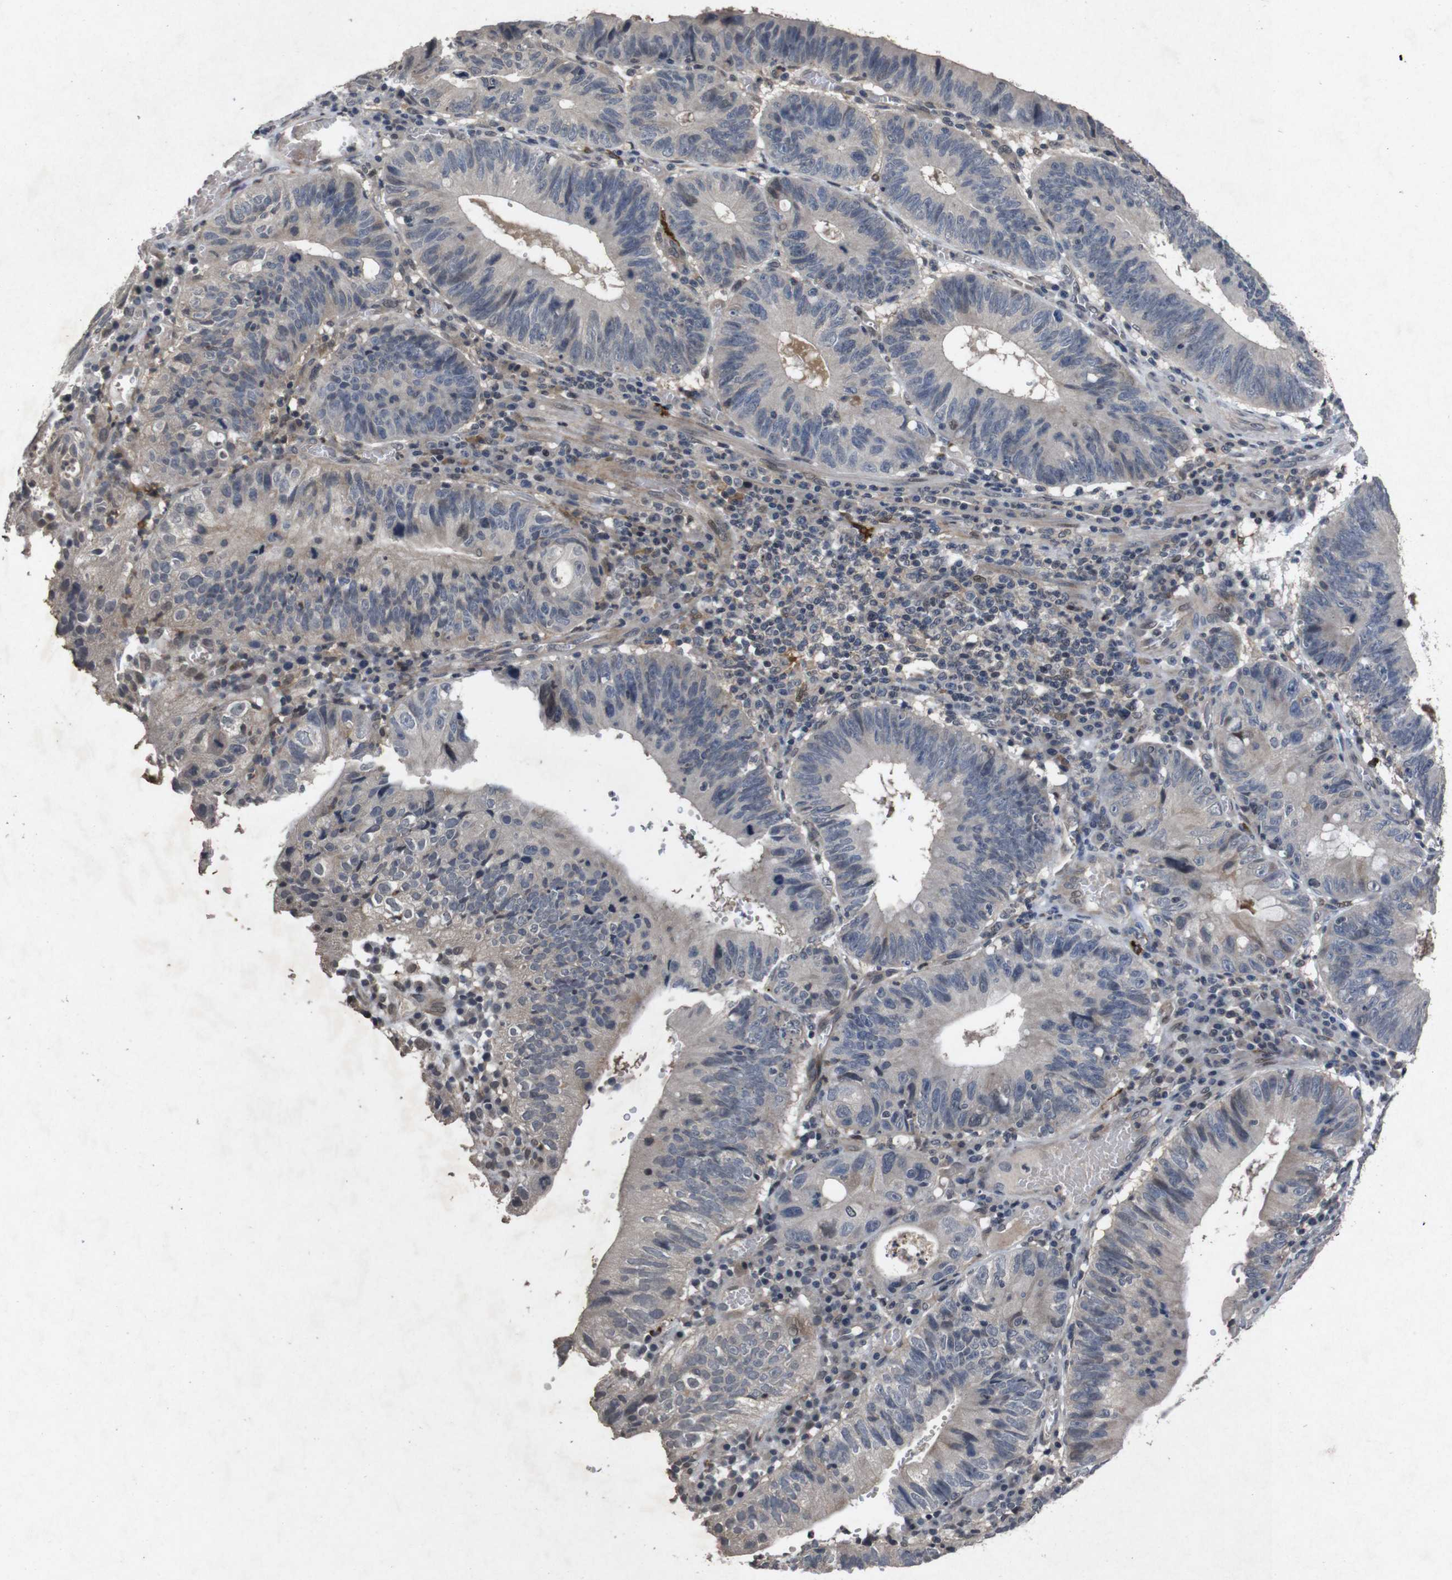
{"staining": {"intensity": "weak", "quantity": "25%-75%", "location": "cytoplasmic/membranous,nuclear"}, "tissue": "stomach cancer", "cell_type": "Tumor cells", "image_type": "cancer", "snomed": [{"axis": "morphology", "description": "Adenocarcinoma, NOS"}, {"axis": "topography", "description": "Stomach"}], "caption": "Adenocarcinoma (stomach) tissue reveals weak cytoplasmic/membranous and nuclear staining in about 25%-75% of tumor cells", "gene": "AKT3", "patient": {"sex": "male", "age": 59}}